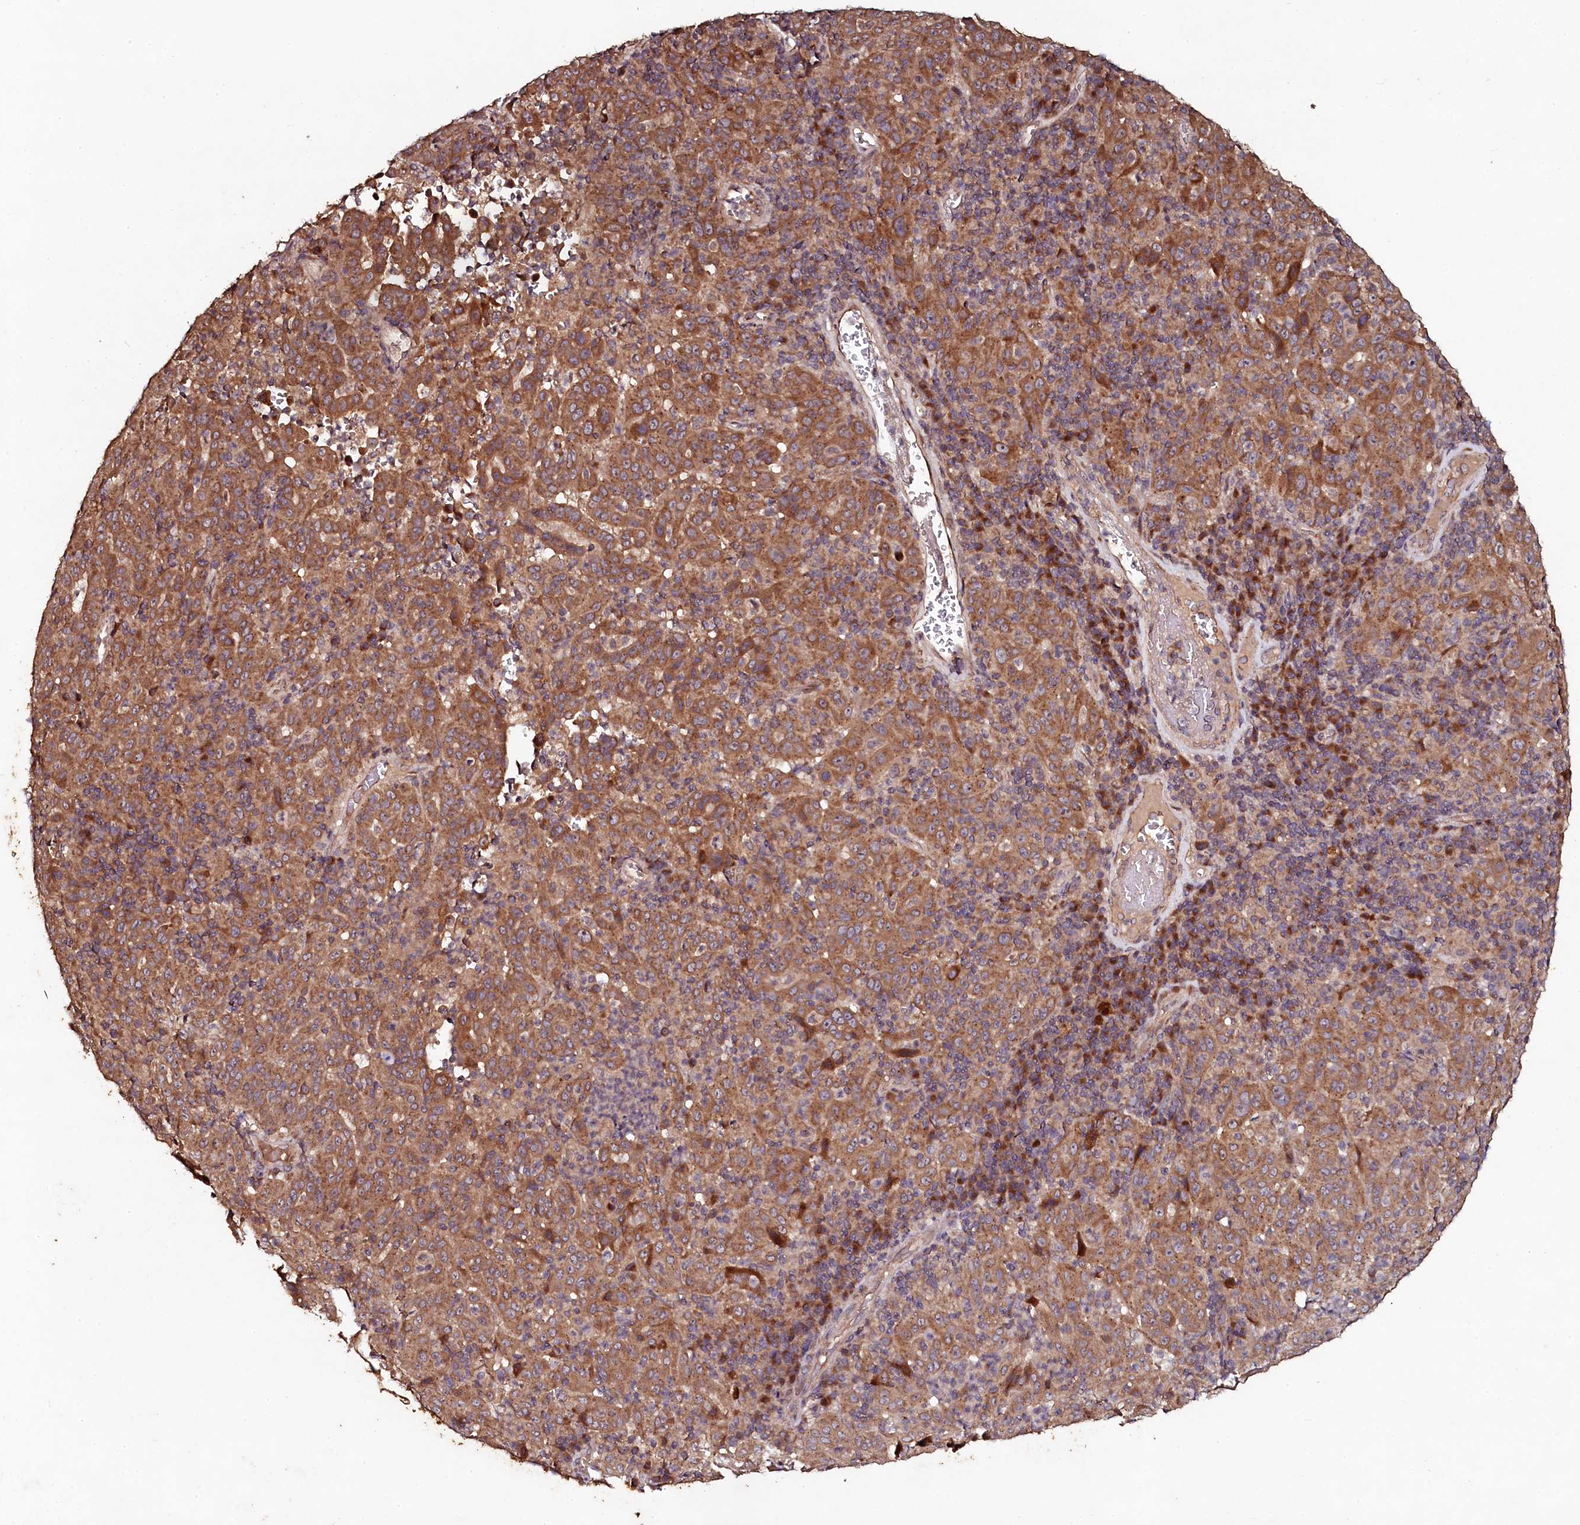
{"staining": {"intensity": "moderate", "quantity": ">75%", "location": "cytoplasmic/membranous"}, "tissue": "pancreatic cancer", "cell_type": "Tumor cells", "image_type": "cancer", "snomed": [{"axis": "morphology", "description": "Adenocarcinoma, NOS"}, {"axis": "topography", "description": "Pancreas"}], "caption": "Moderate cytoplasmic/membranous expression for a protein is identified in approximately >75% of tumor cells of adenocarcinoma (pancreatic) using immunohistochemistry (IHC).", "gene": "SEC24C", "patient": {"sex": "male", "age": 63}}